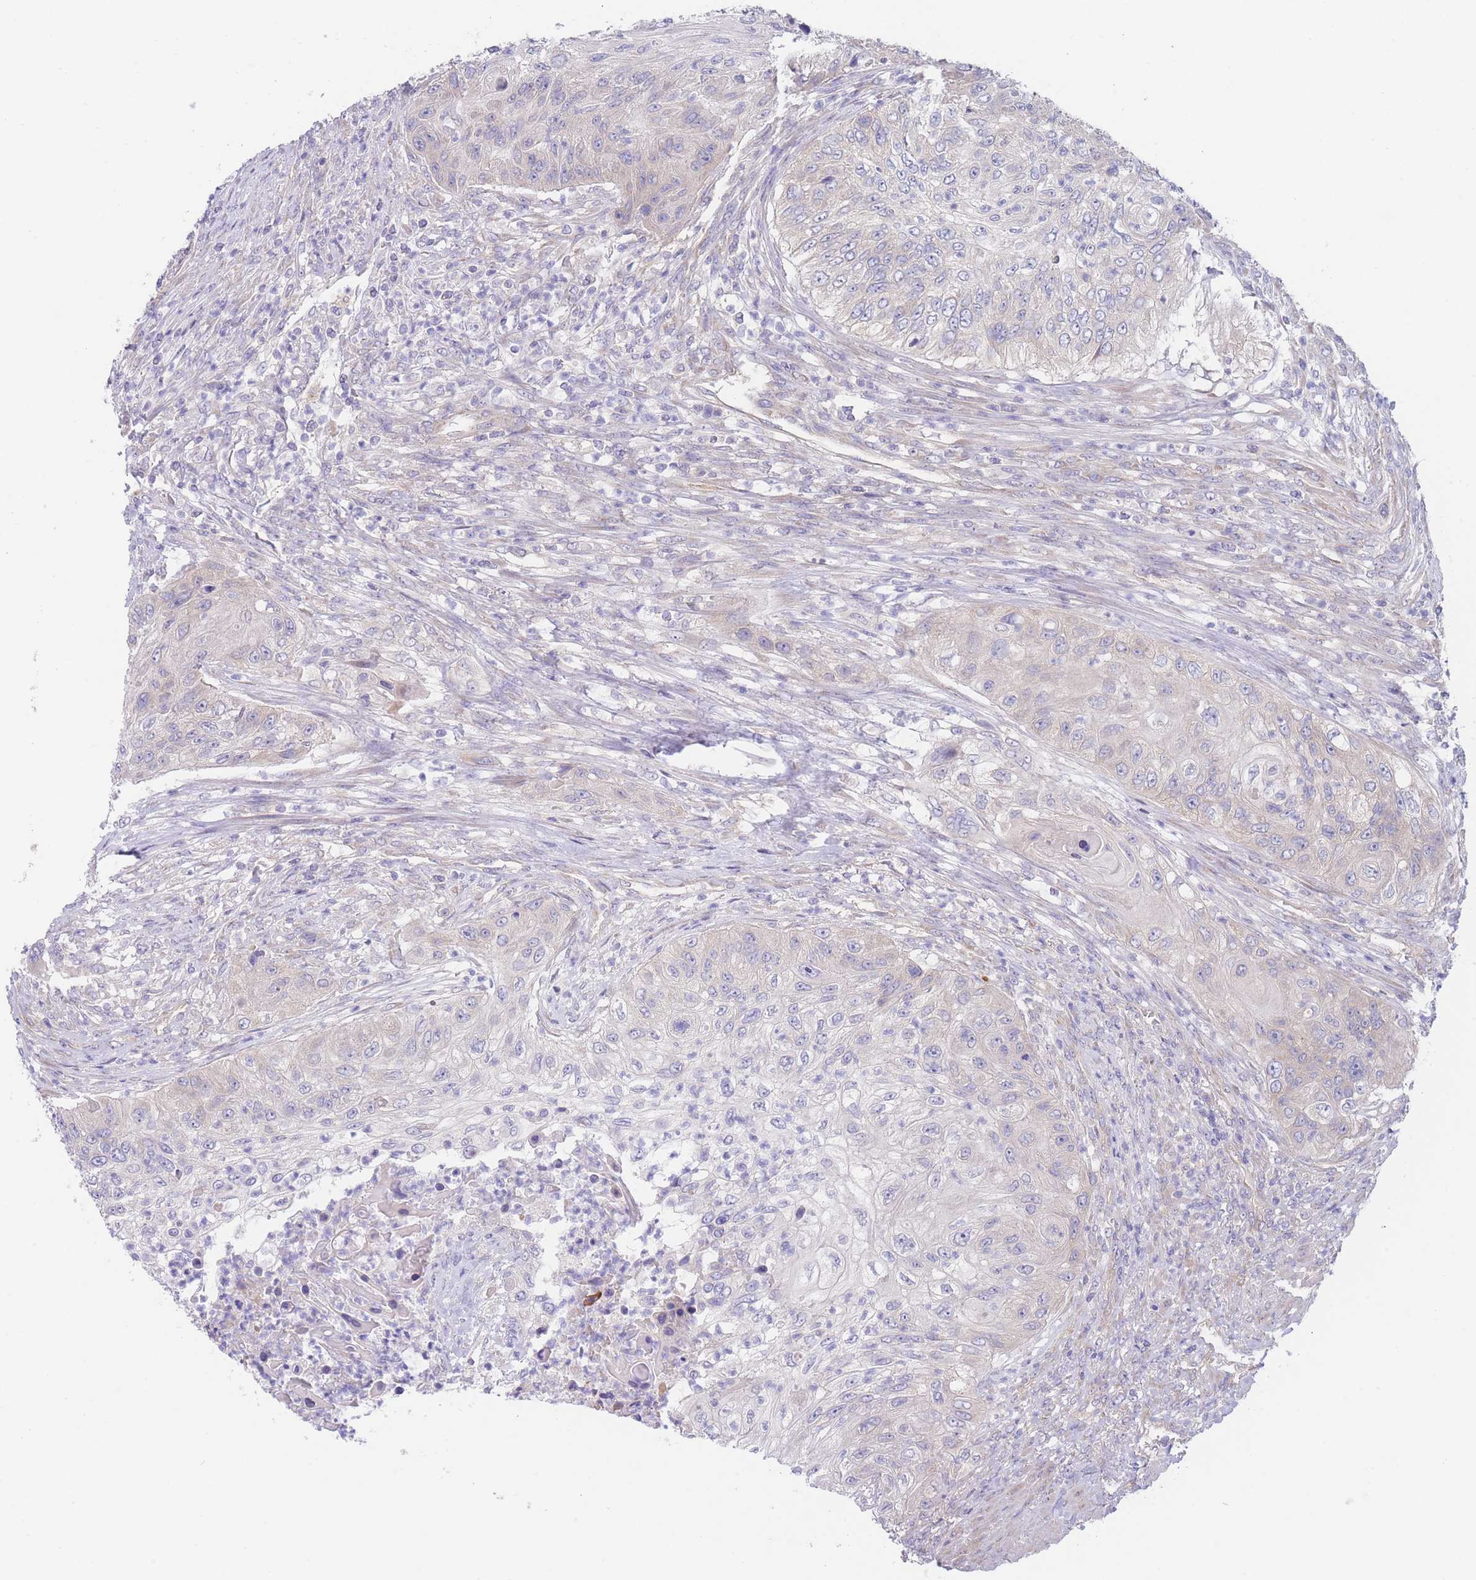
{"staining": {"intensity": "negative", "quantity": "none", "location": "none"}, "tissue": "urothelial cancer", "cell_type": "Tumor cells", "image_type": "cancer", "snomed": [{"axis": "morphology", "description": "Urothelial carcinoma, High grade"}, {"axis": "topography", "description": "Urinary bladder"}], "caption": "Immunohistochemical staining of human urothelial cancer exhibits no significant staining in tumor cells.", "gene": "ZNF281", "patient": {"sex": "female", "age": 60}}